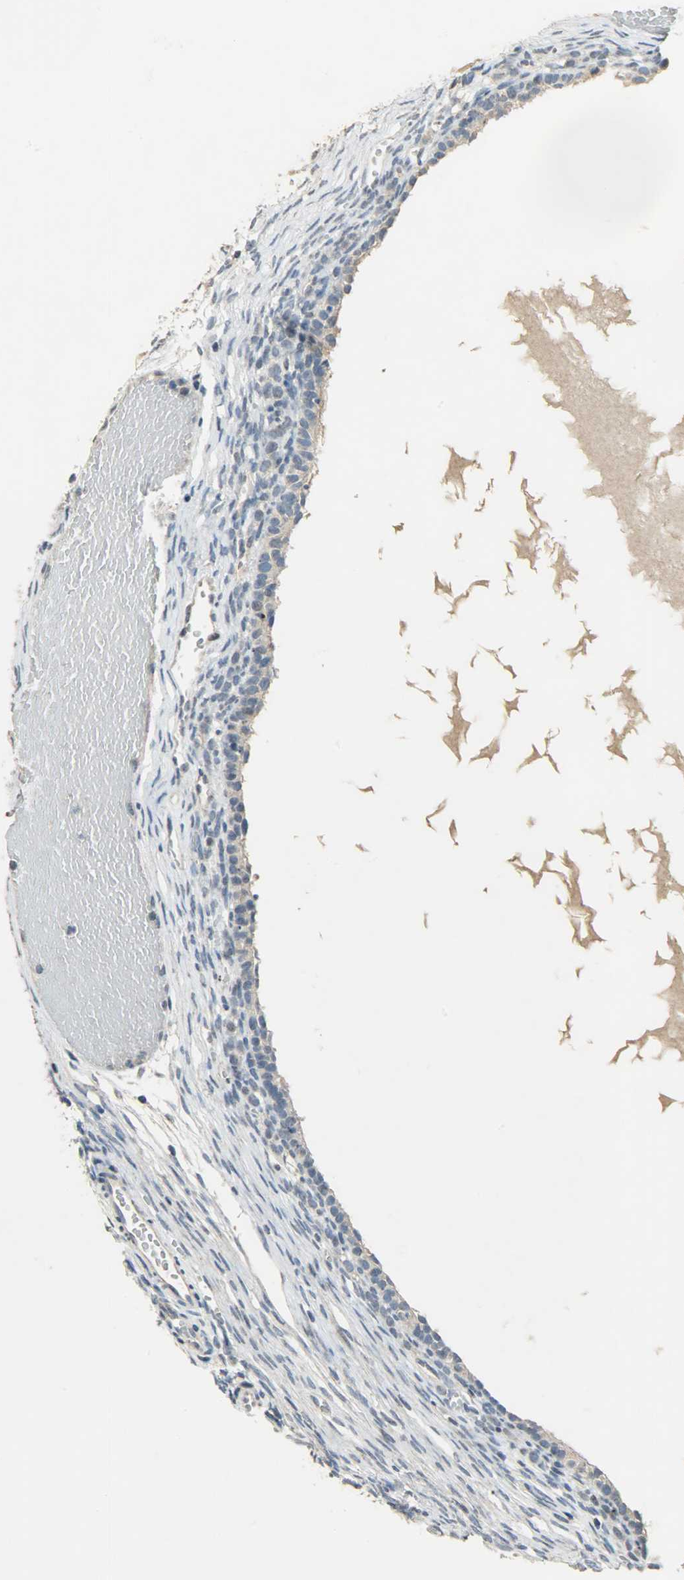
{"staining": {"intensity": "negative", "quantity": "none", "location": "none"}, "tissue": "ovary", "cell_type": "Ovarian stroma cells", "image_type": "normal", "snomed": [{"axis": "morphology", "description": "Normal tissue, NOS"}, {"axis": "topography", "description": "Ovary"}], "caption": "Immunohistochemistry (IHC) image of normal ovary: ovary stained with DAB reveals no significant protein expression in ovarian stroma cells. Brightfield microscopy of IHC stained with DAB (3,3'-diaminobenzidine) (brown) and hematoxylin (blue), captured at high magnification.", "gene": "DNAJB6", "patient": {"sex": "female", "age": 35}}